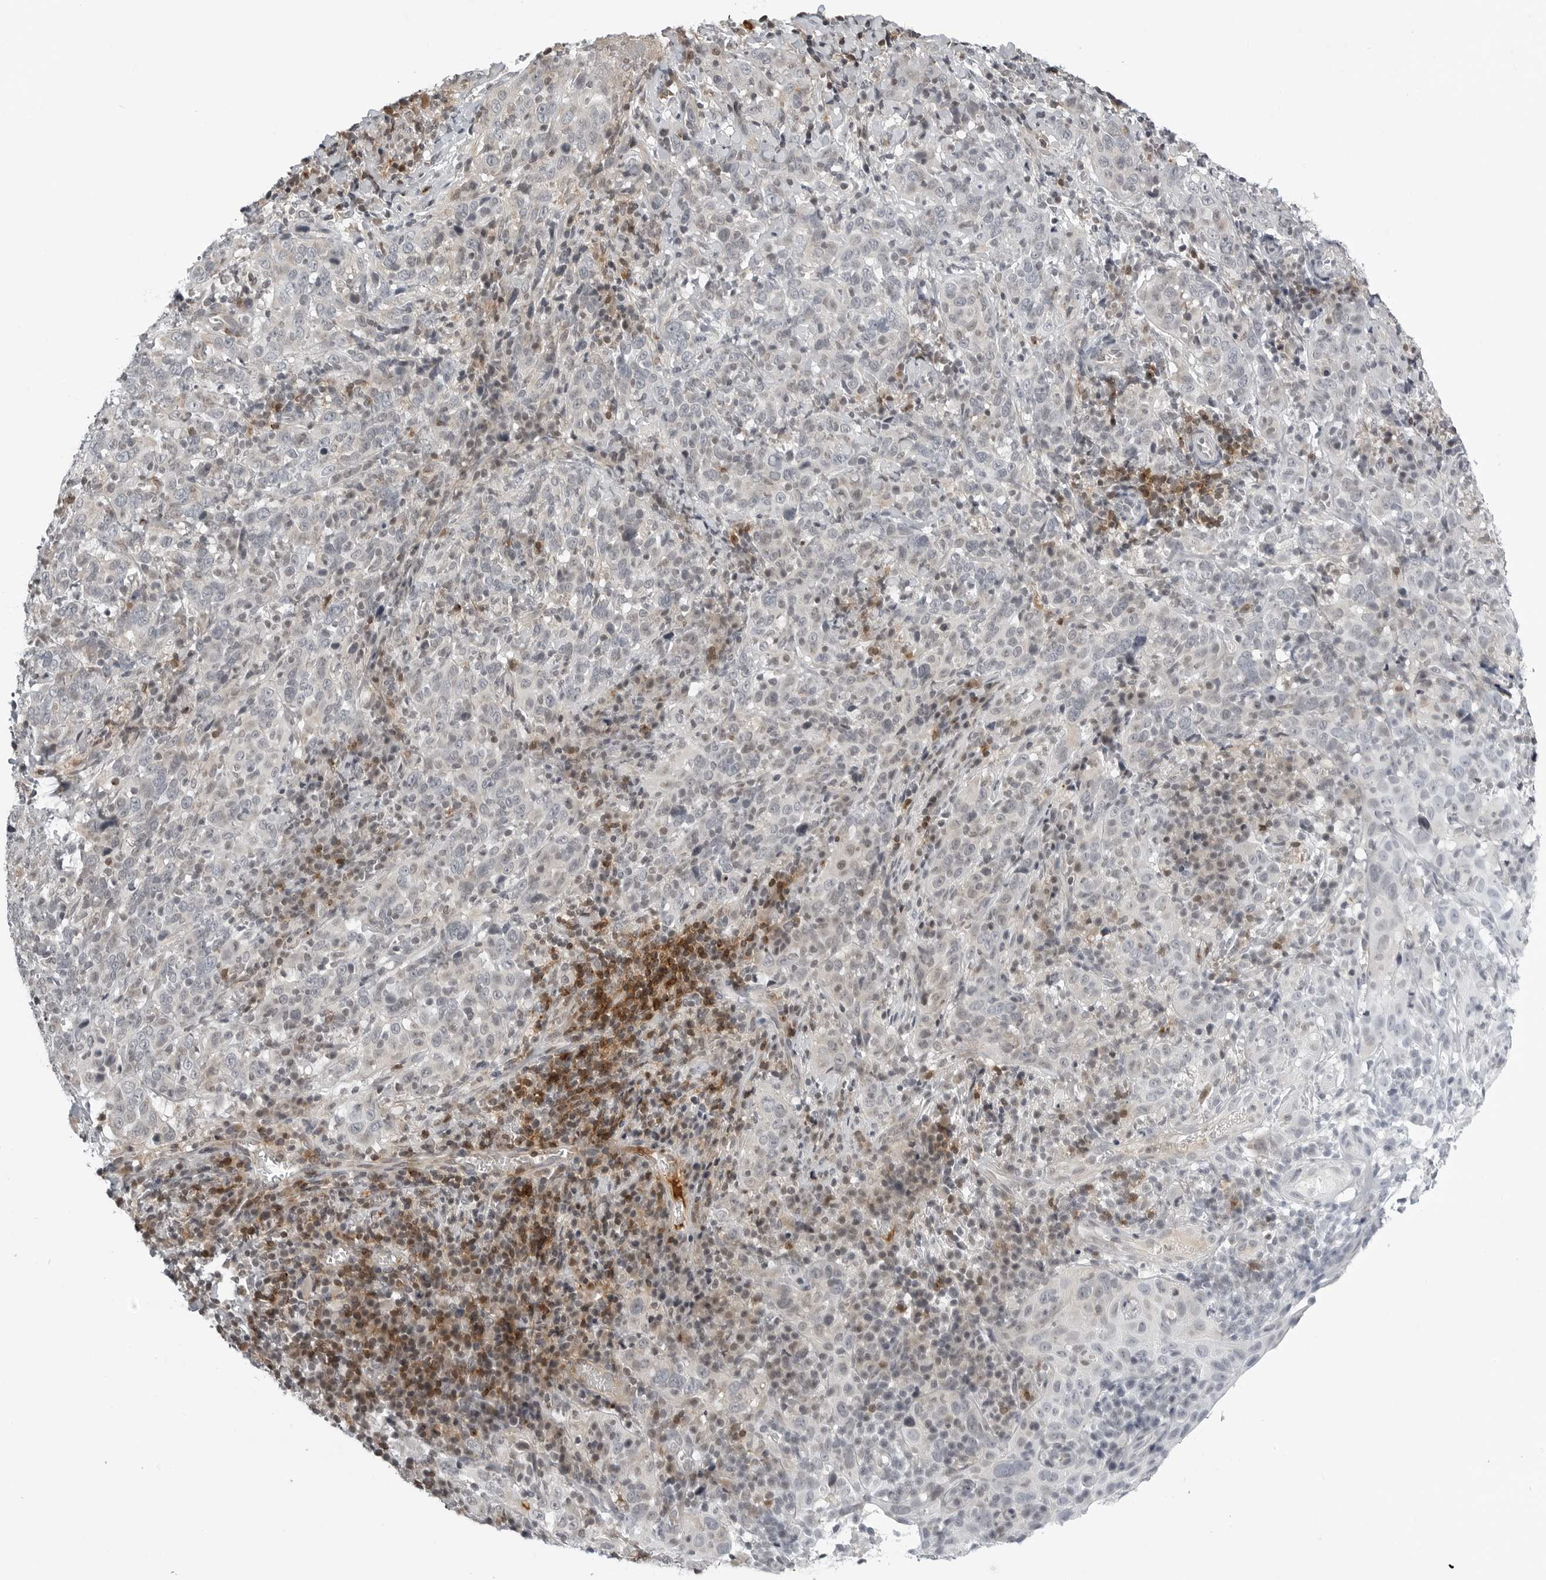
{"staining": {"intensity": "negative", "quantity": "none", "location": "none"}, "tissue": "cervical cancer", "cell_type": "Tumor cells", "image_type": "cancer", "snomed": [{"axis": "morphology", "description": "Squamous cell carcinoma, NOS"}, {"axis": "topography", "description": "Cervix"}], "caption": "Immunohistochemistry (IHC) of squamous cell carcinoma (cervical) reveals no expression in tumor cells.", "gene": "CXCR5", "patient": {"sex": "female", "age": 46}}